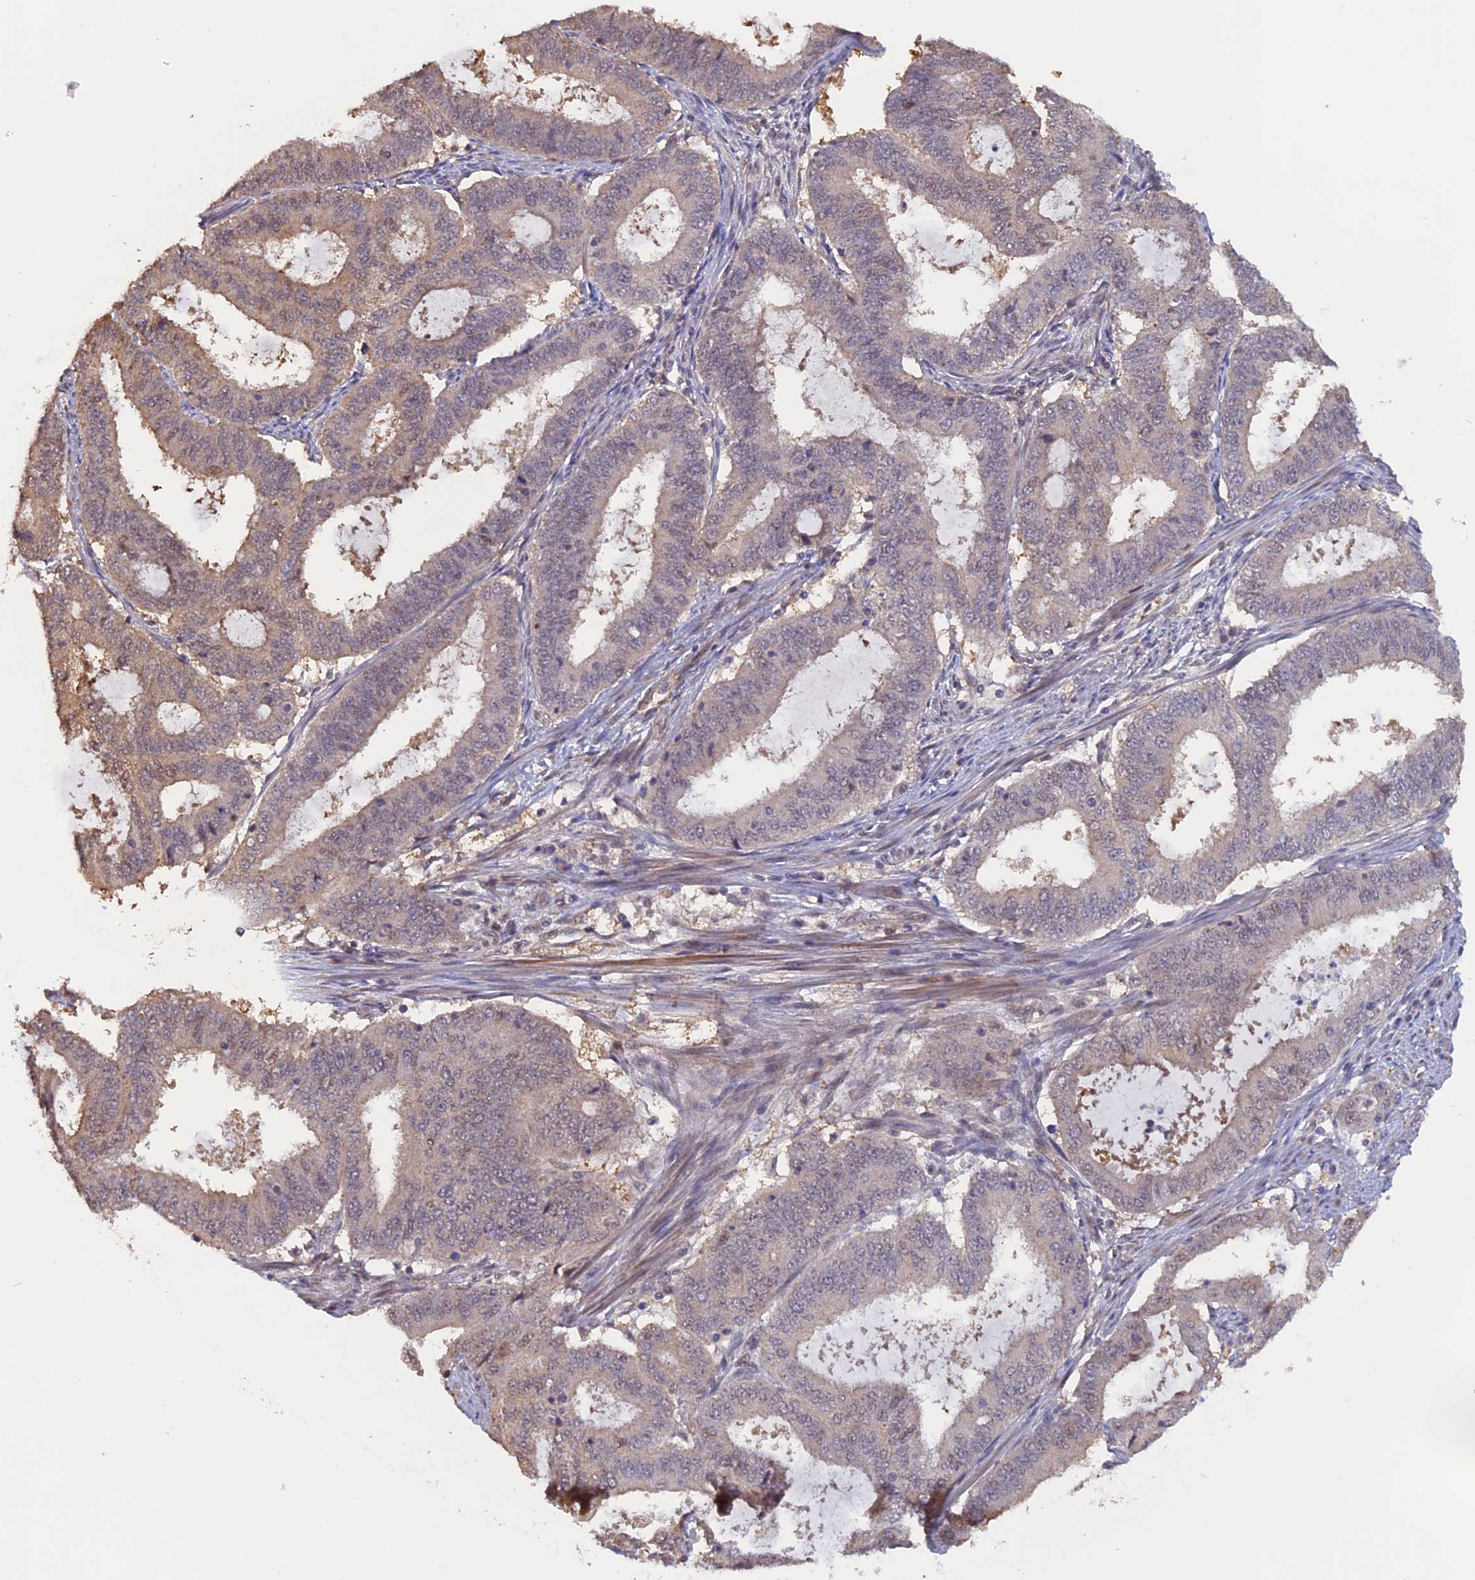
{"staining": {"intensity": "weak", "quantity": "25%-75%", "location": "cytoplasmic/membranous"}, "tissue": "endometrial cancer", "cell_type": "Tumor cells", "image_type": "cancer", "snomed": [{"axis": "morphology", "description": "Adenocarcinoma, NOS"}, {"axis": "topography", "description": "Endometrium"}], "caption": "This micrograph shows IHC staining of endometrial cancer (adenocarcinoma), with low weak cytoplasmic/membranous positivity in approximately 25%-75% of tumor cells.", "gene": "FAM98C", "patient": {"sex": "female", "age": 51}}